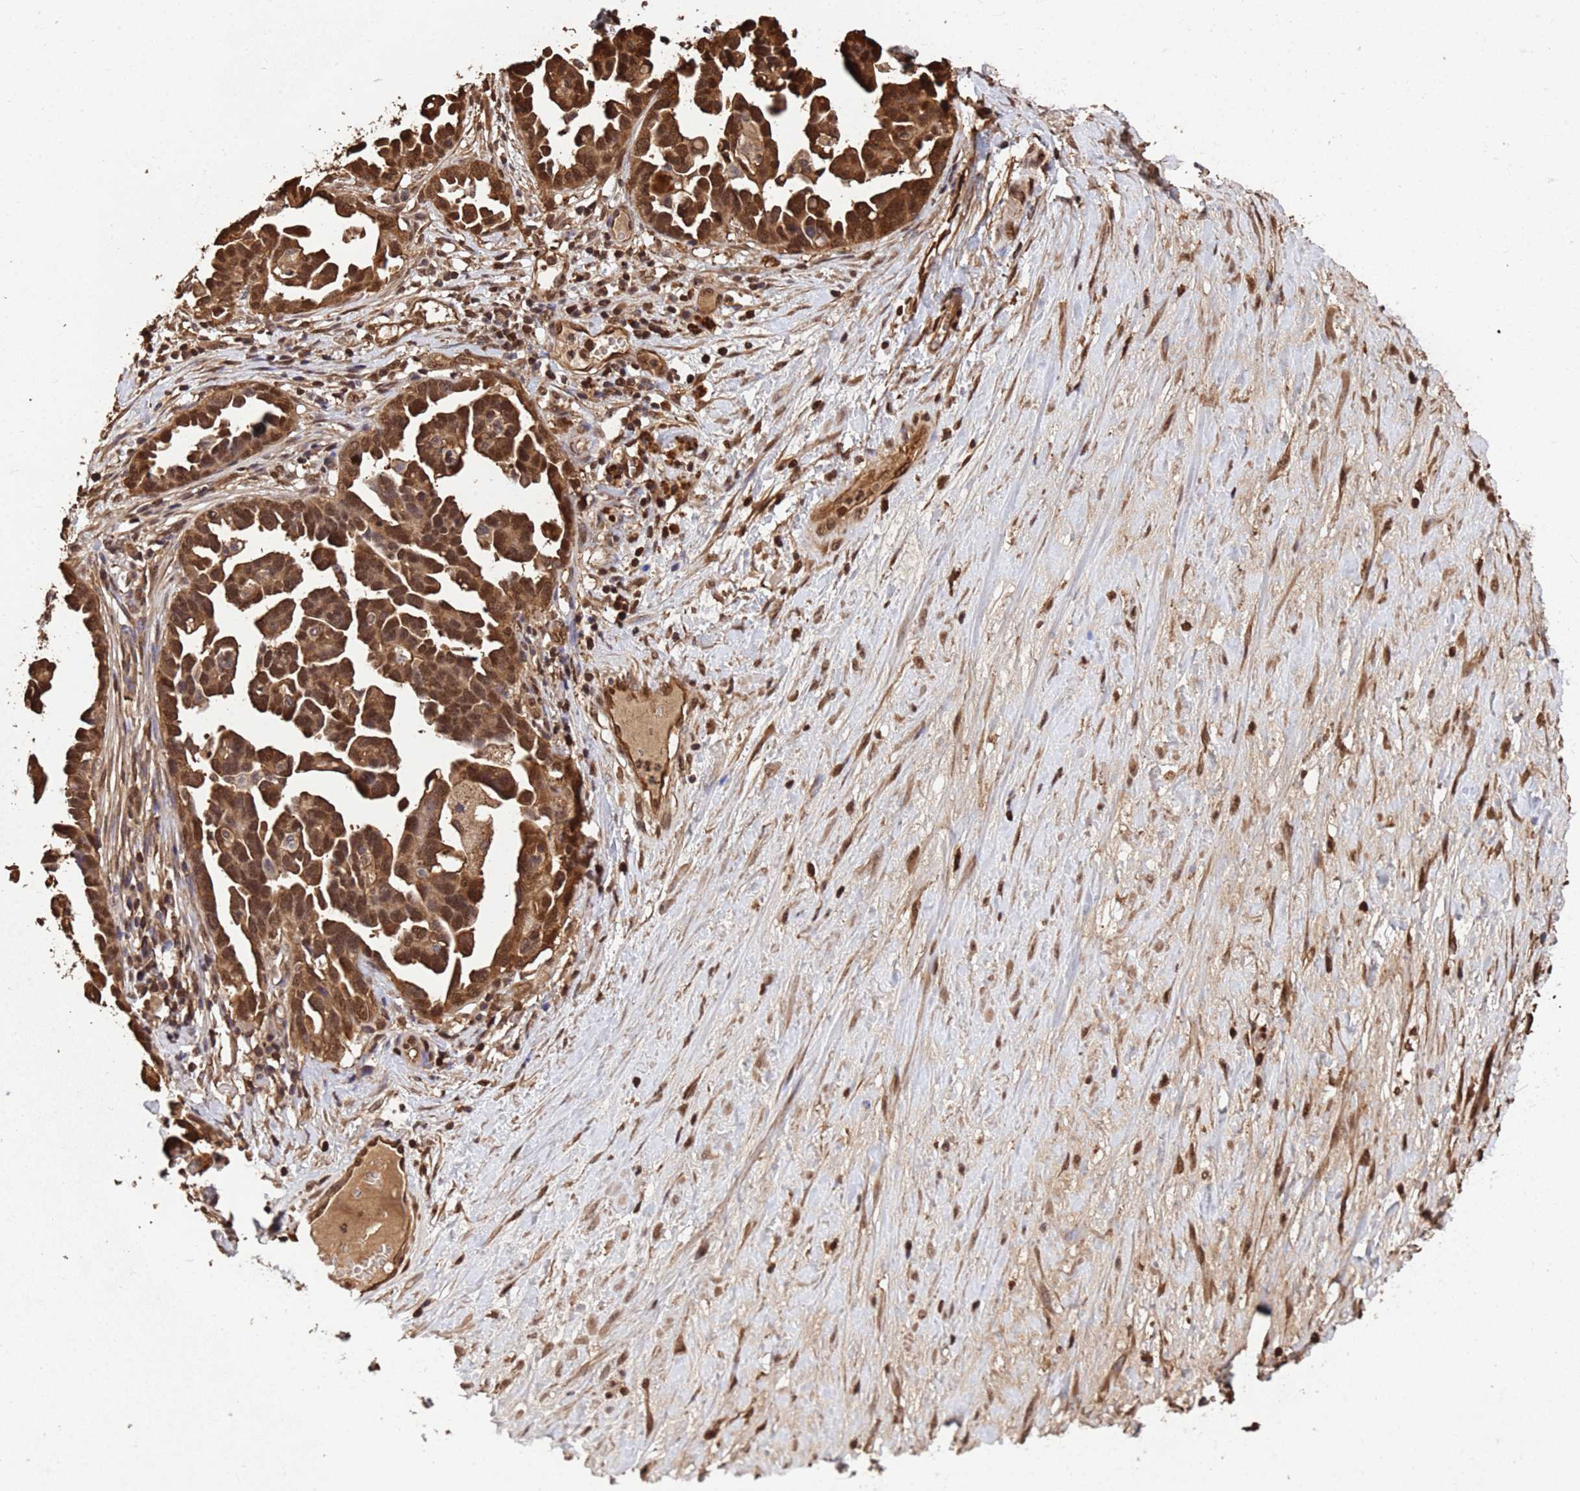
{"staining": {"intensity": "moderate", "quantity": ">75%", "location": "cytoplasmic/membranous,nuclear"}, "tissue": "ovarian cancer", "cell_type": "Tumor cells", "image_type": "cancer", "snomed": [{"axis": "morphology", "description": "Cystadenocarcinoma, serous, NOS"}, {"axis": "topography", "description": "Ovary"}], "caption": "This is a micrograph of immunohistochemistry staining of serous cystadenocarcinoma (ovarian), which shows moderate staining in the cytoplasmic/membranous and nuclear of tumor cells.", "gene": "SUMO4", "patient": {"sex": "female", "age": 54}}